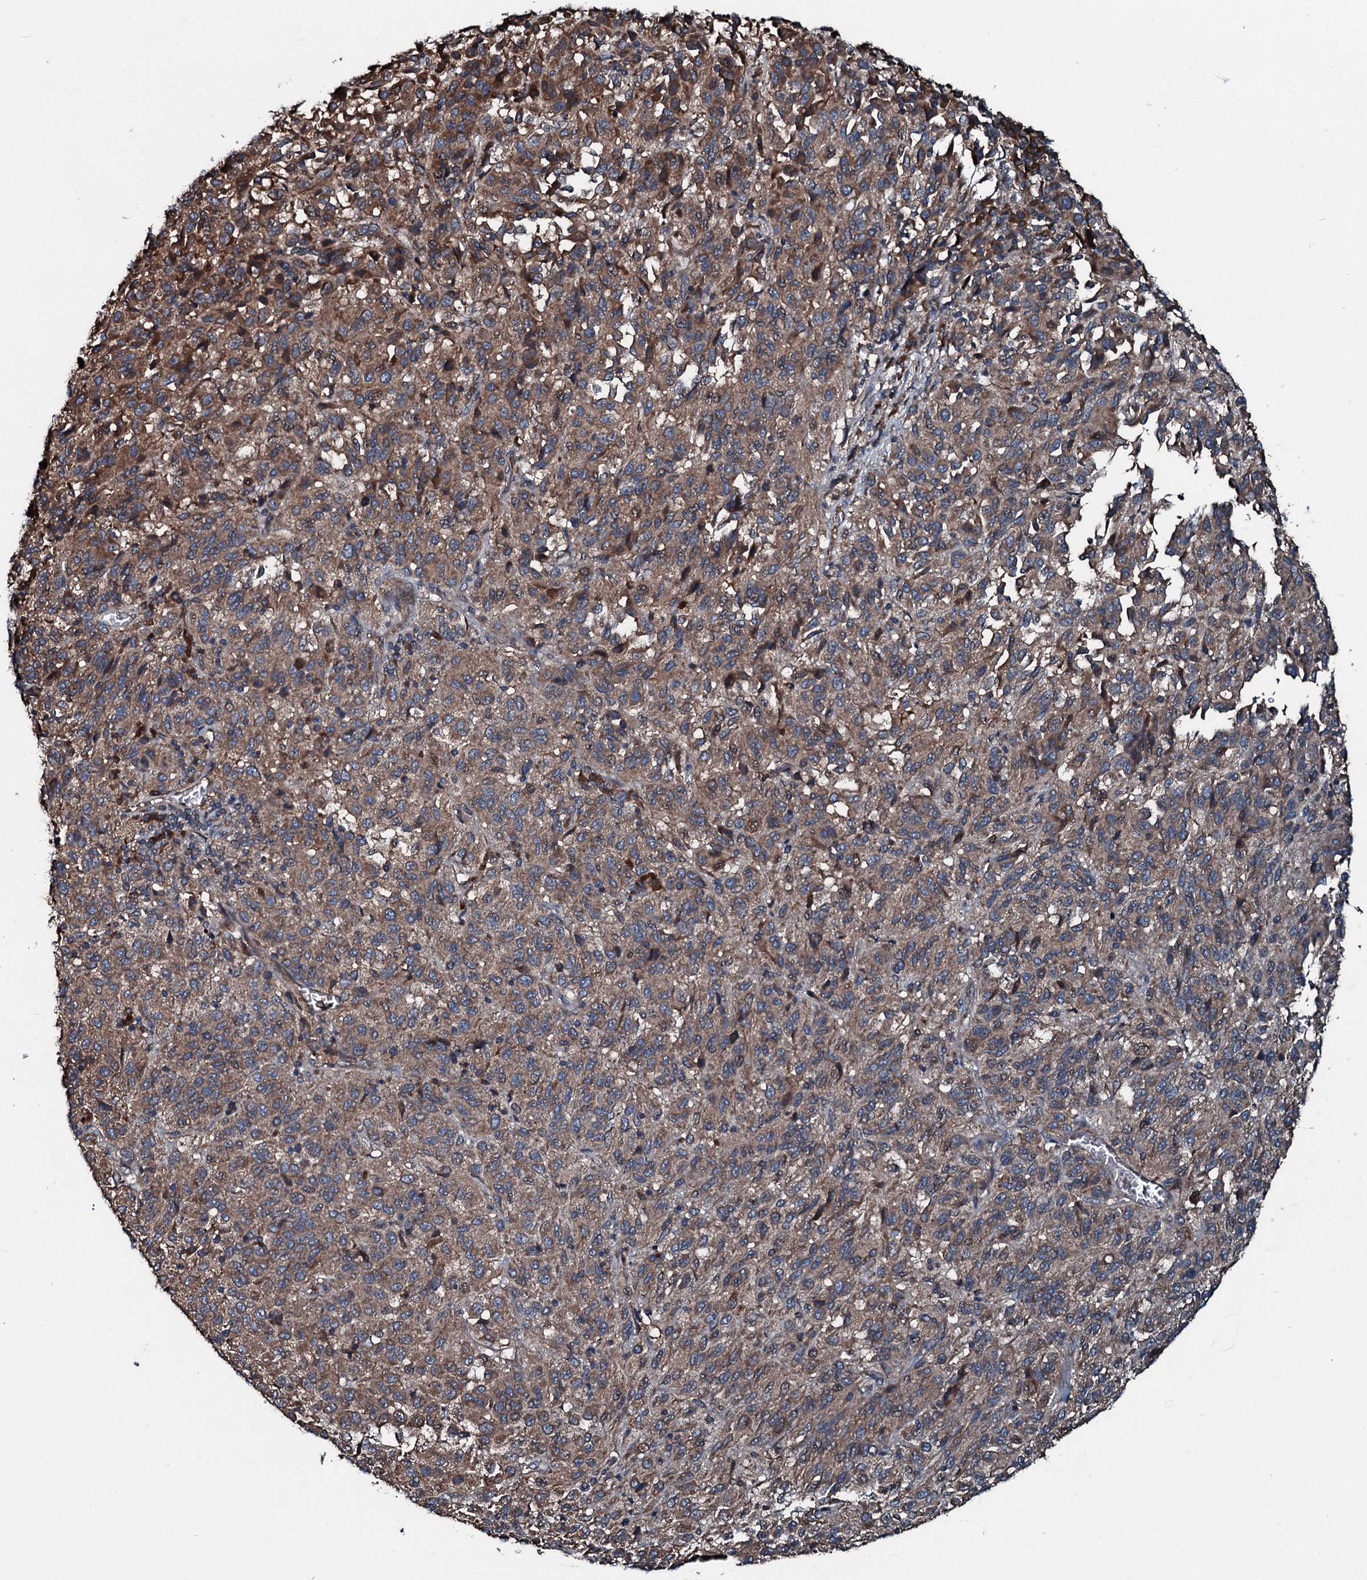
{"staining": {"intensity": "moderate", "quantity": ">75%", "location": "cytoplasmic/membranous"}, "tissue": "melanoma", "cell_type": "Tumor cells", "image_type": "cancer", "snomed": [{"axis": "morphology", "description": "Malignant melanoma, Metastatic site"}, {"axis": "topography", "description": "Lung"}], "caption": "Malignant melanoma (metastatic site) was stained to show a protein in brown. There is medium levels of moderate cytoplasmic/membranous positivity in about >75% of tumor cells.", "gene": "AARS1", "patient": {"sex": "male", "age": 64}}